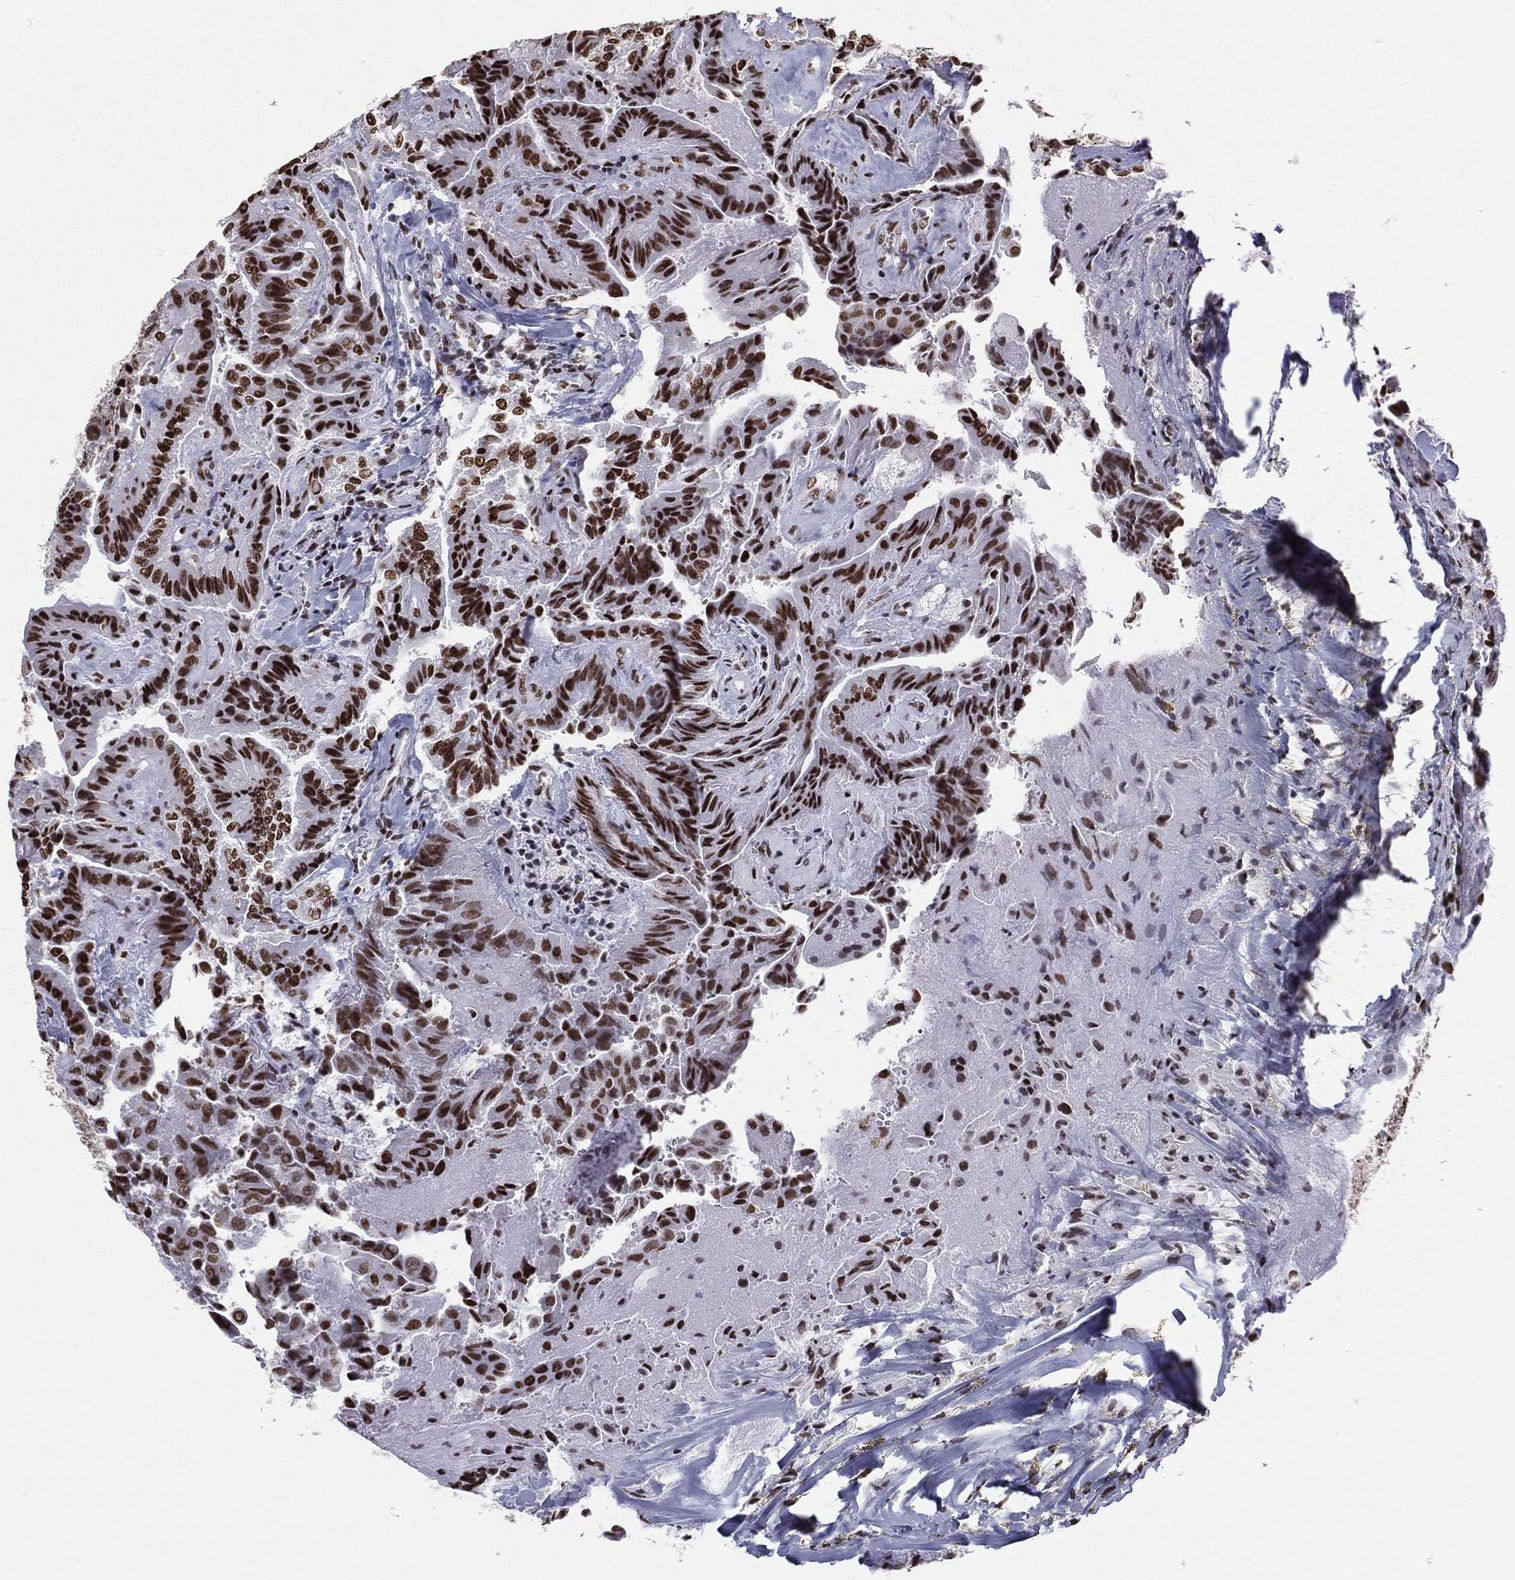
{"staining": {"intensity": "strong", "quantity": ">75%", "location": "nuclear"}, "tissue": "thyroid cancer", "cell_type": "Tumor cells", "image_type": "cancer", "snomed": [{"axis": "morphology", "description": "Papillary adenocarcinoma, NOS"}, {"axis": "topography", "description": "Thyroid gland"}], "caption": "Tumor cells demonstrate high levels of strong nuclear staining in approximately >75% of cells in human thyroid papillary adenocarcinoma.", "gene": "ZNF7", "patient": {"sex": "female", "age": 68}}